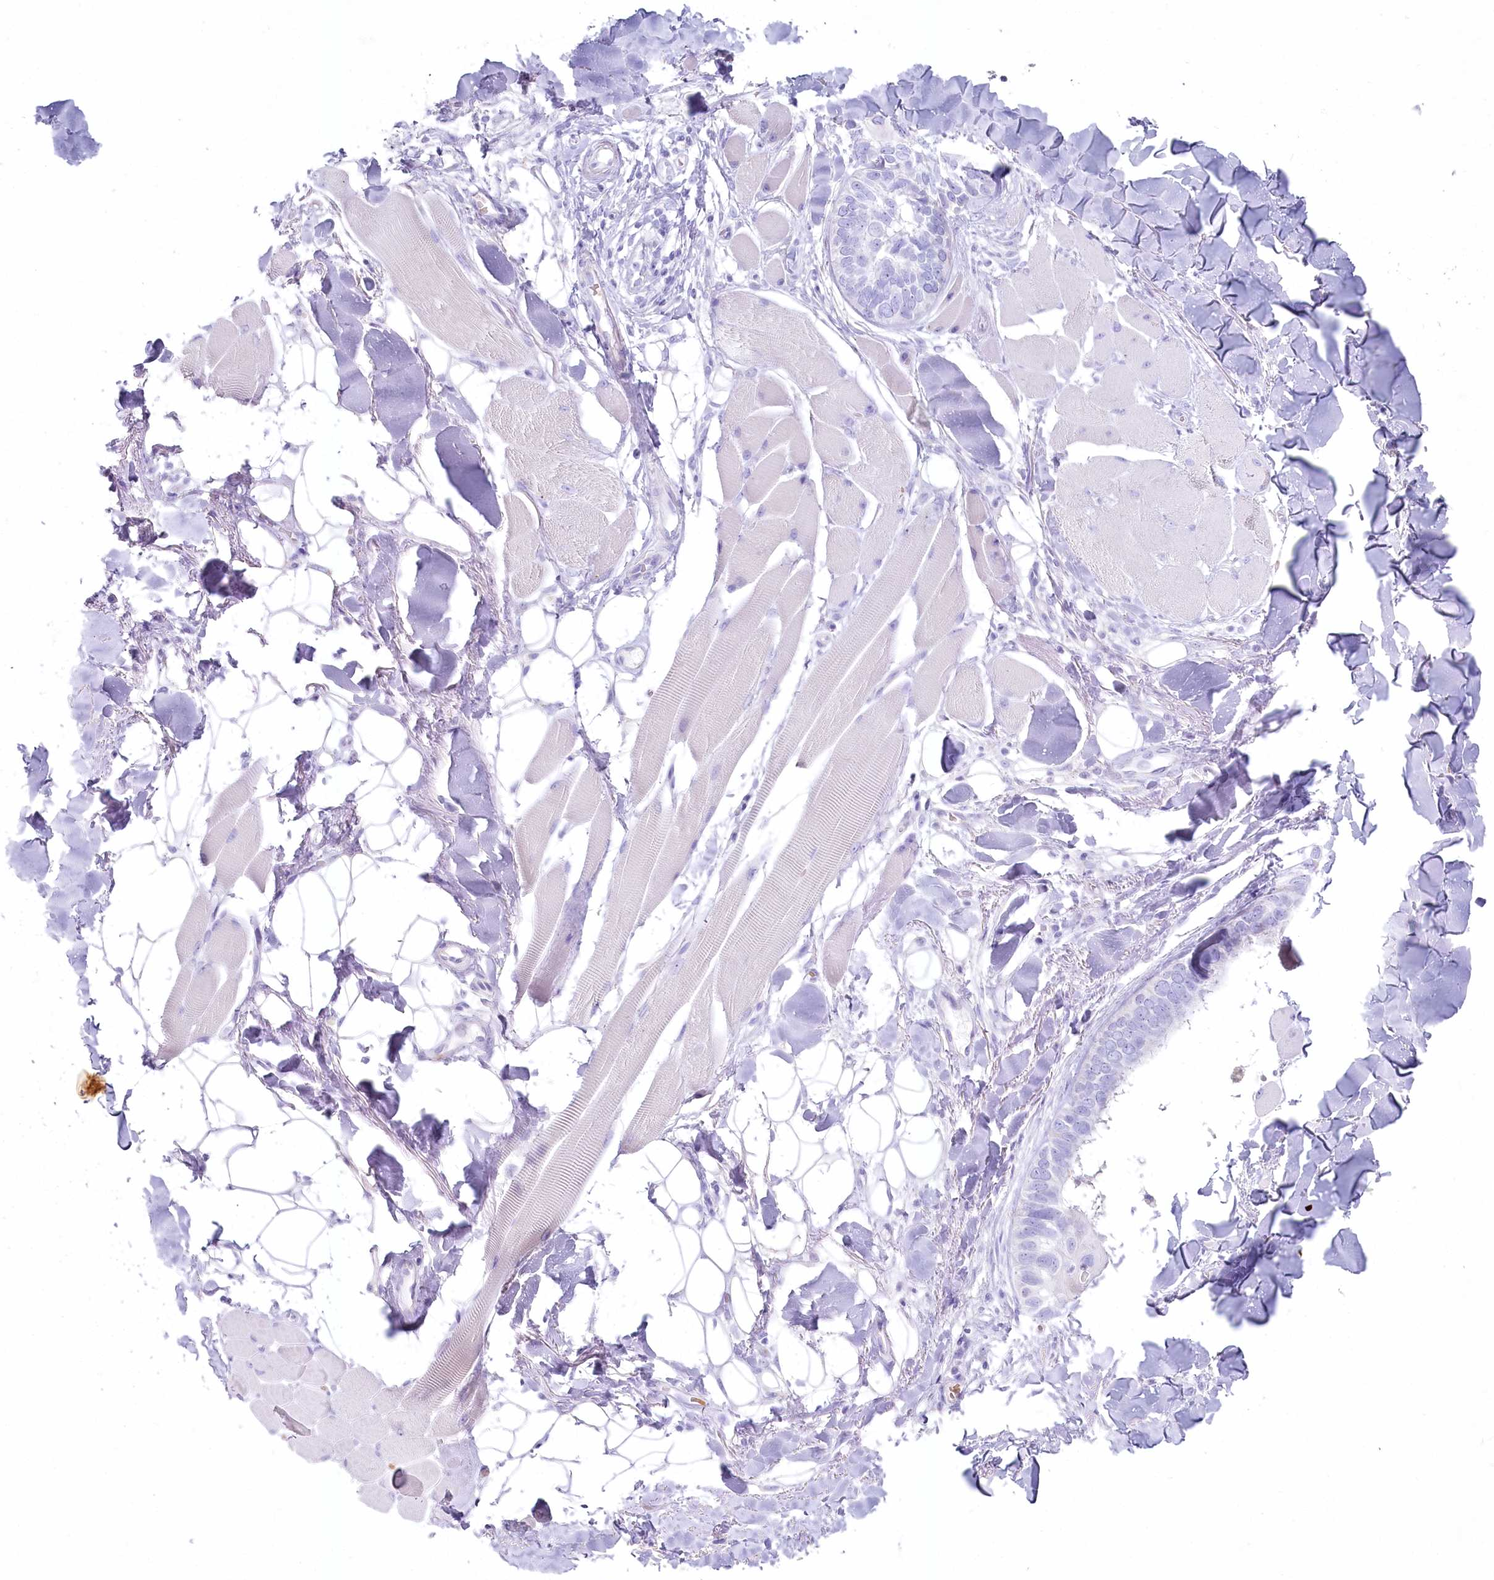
{"staining": {"intensity": "negative", "quantity": "none", "location": "none"}, "tissue": "skin cancer", "cell_type": "Tumor cells", "image_type": "cancer", "snomed": [{"axis": "morphology", "description": "Basal cell carcinoma"}, {"axis": "topography", "description": "Skin"}], "caption": "This histopathology image is of skin cancer (basal cell carcinoma) stained with IHC to label a protein in brown with the nuclei are counter-stained blue. There is no expression in tumor cells.", "gene": "IFIT5", "patient": {"sex": "male", "age": 62}}